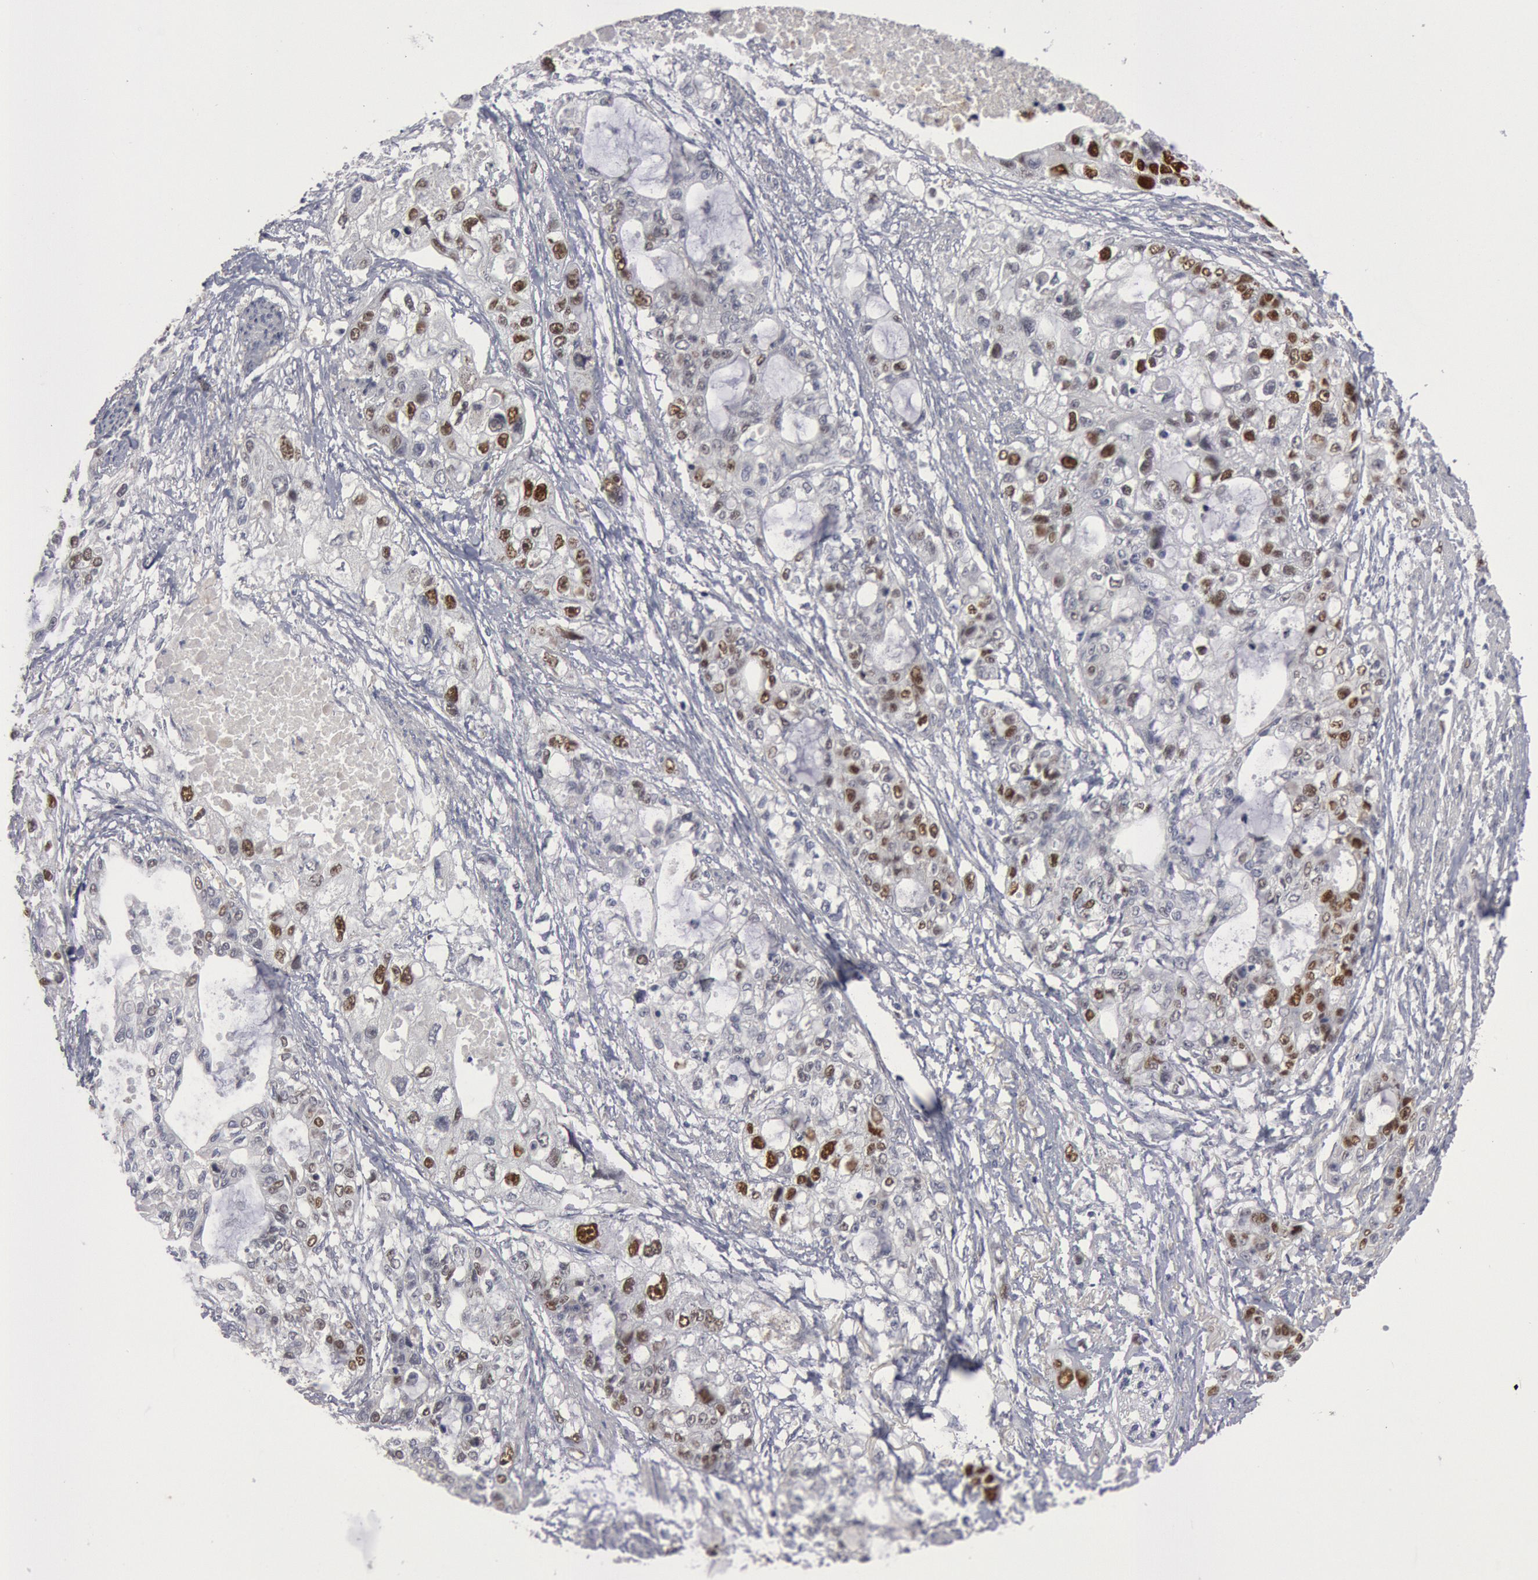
{"staining": {"intensity": "moderate", "quantity": "25%-75%", "location": "nuclear"}, "tissue": "stomach cancer", "cell_type": "Tumor cells", "image_type": "cancer", "snomed": [{"axis": "morphology", "description": "Adenocarcinoma, NOS"}, {"axis": "topography", "description": "Stomach, upper"}], "caption": "High-magnification brightfield microscopy of adenocarcinoma (stomach) stained with DAB (brown) and counterstained with hematoxylin (blue). tumor cells exhibit moderate nuclear staining is identified in approximately25%-75% of cells.", "gene": "WDHD1", "patient": {"sex": "female", "age": 52}}